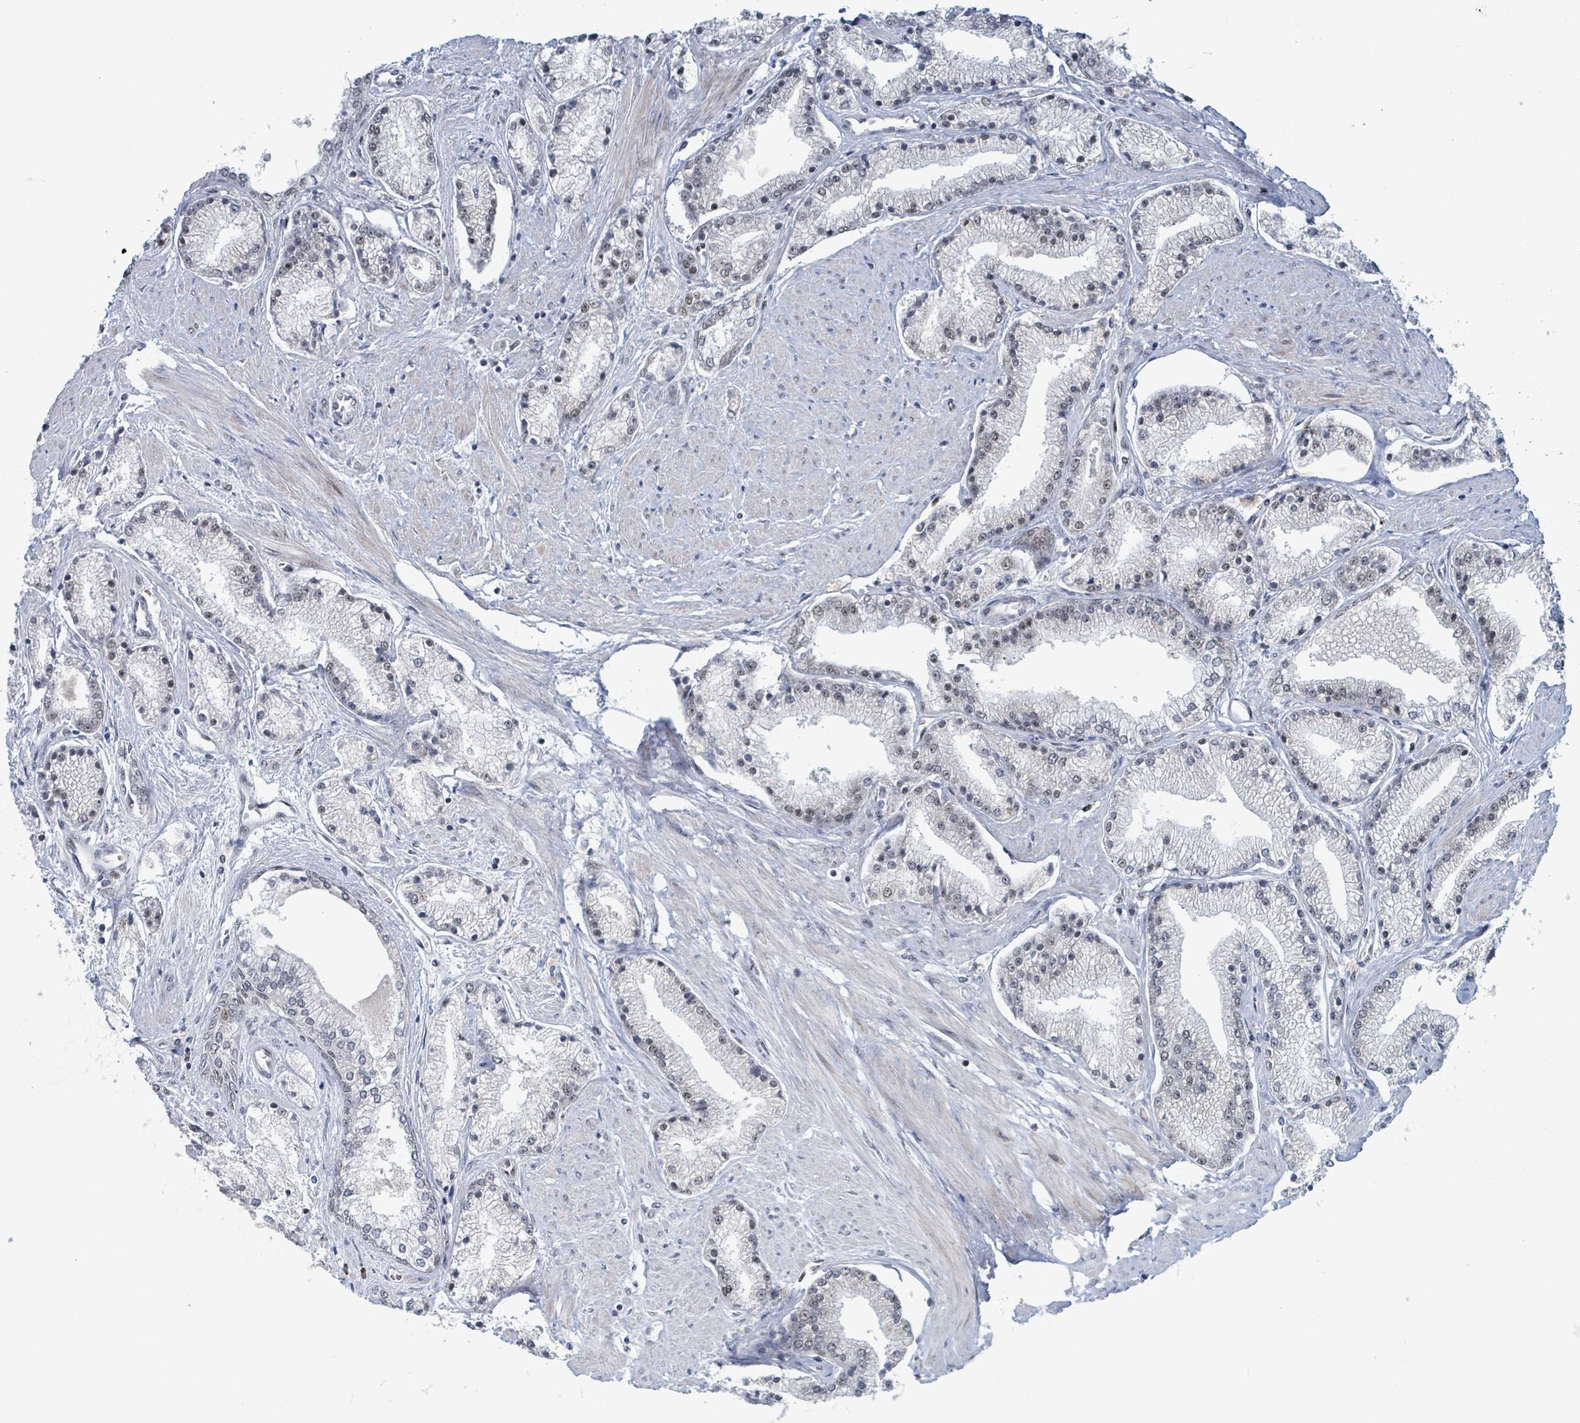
{"staining": {"intensity": "weak", "quantity": "<25%", "location": "nuclear"}, "tissue": "prostate cancer", "cell_type": "Tumor cells", "image_type": "cancer", "snomed": [{"axis": "morphology", "description": "Adenocarcinoma, High grade"}, {"axis": "topography", "description": "Prostate"}], "caption": "Protein analysis of prostate high-grade adenocarcinoma reveals no significant positivity in tumor cells.", "gene": "KLF3", "patient": {"sex": "male", "age": 67}}